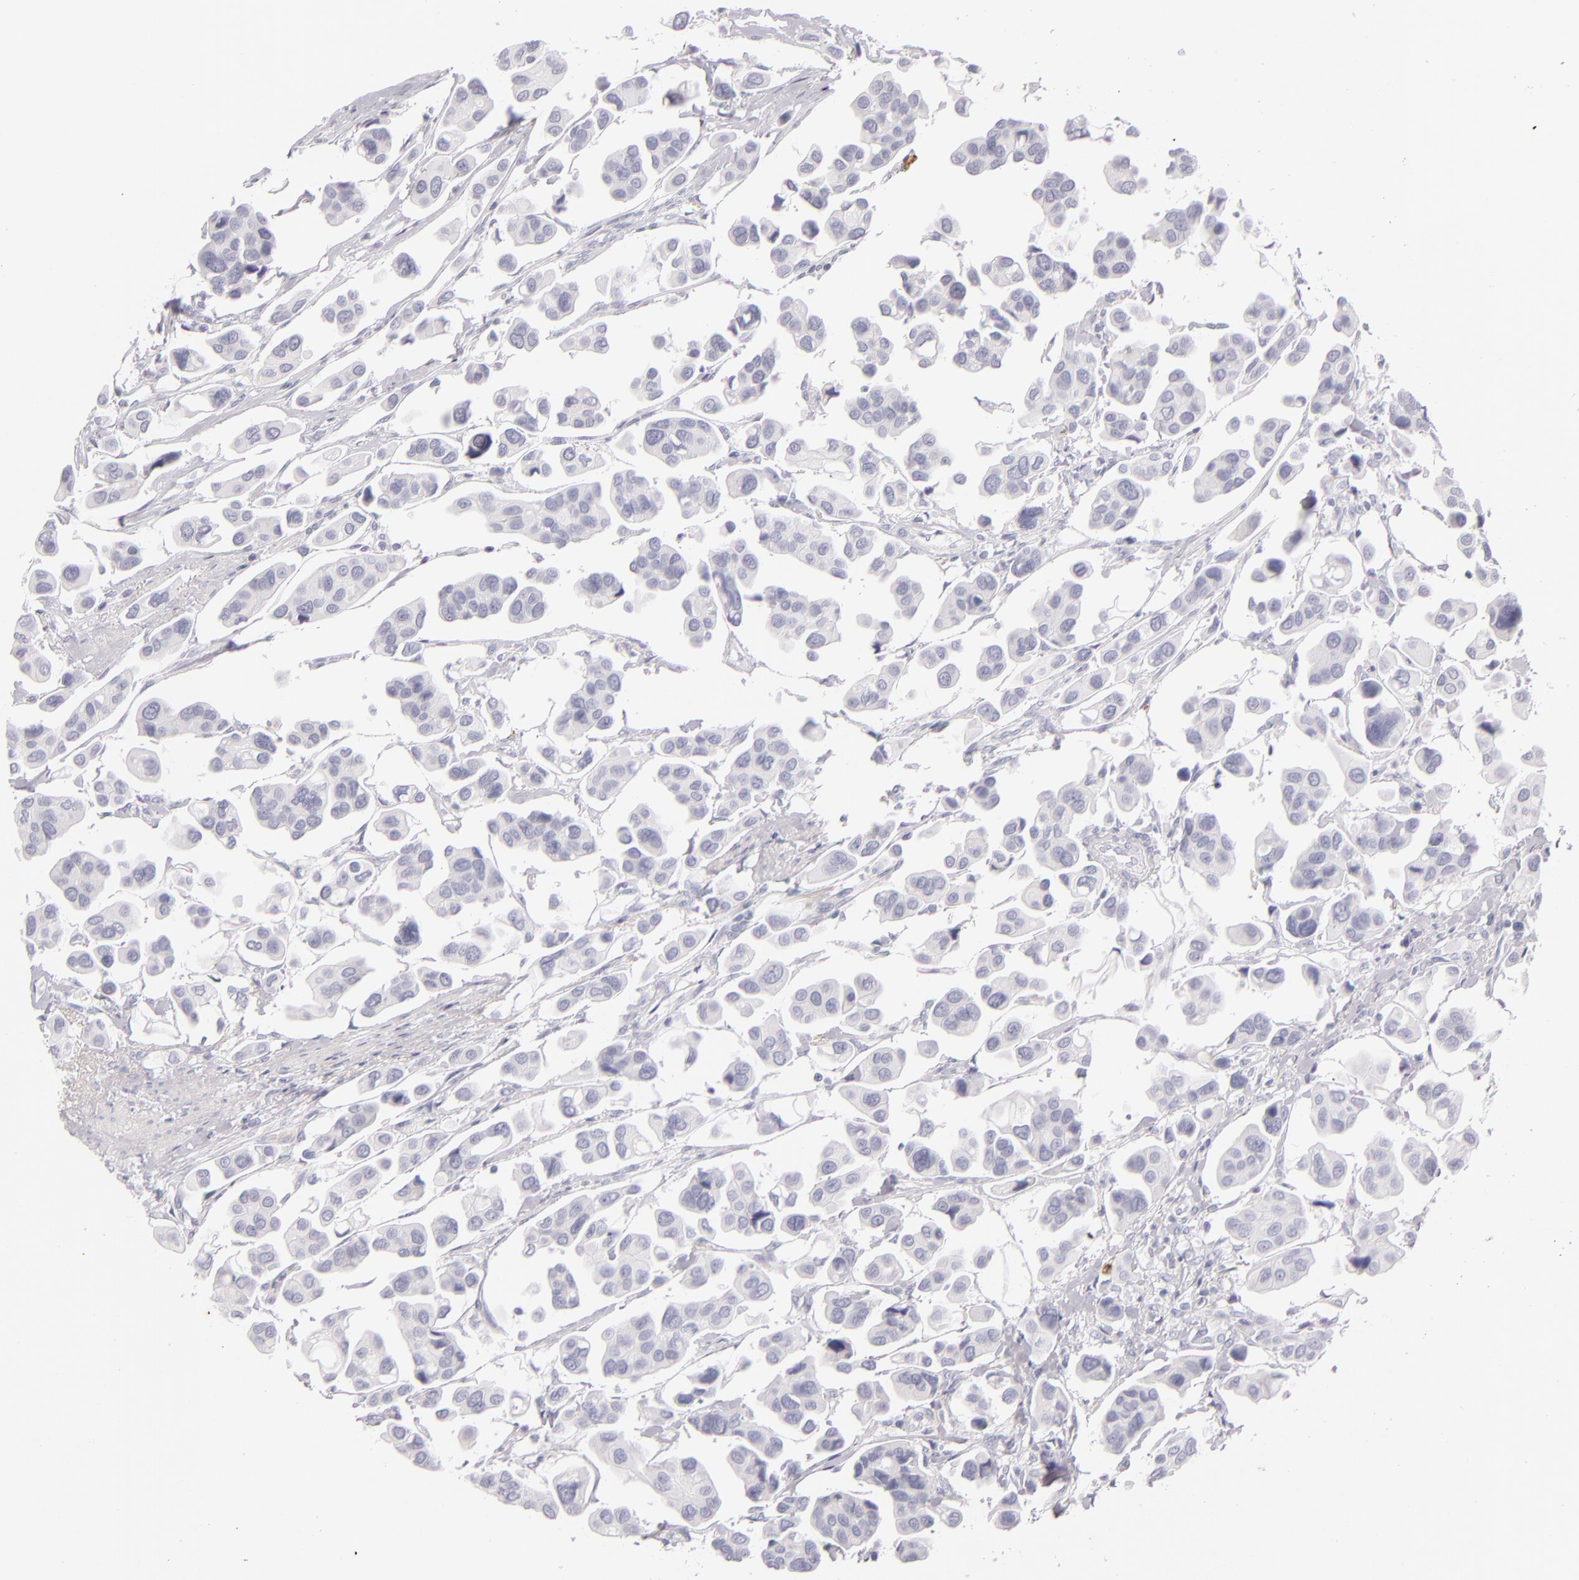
{"staining": {"intensity": "negative", "quantity": "none", "location": "none"}, "tissue": "urothelial cancer", "cell_type": "Tumor cells", "image_type": "cancer", "snomed": [{"axis": "morphology", "description": "Adenocarcinoma, NOS"}, {"axis": "topography", "description": "Urinary bladder"}], "caption": "This is an immunohistochemistry (IHC) image of adenocarcinoma. There is no positivity in tumor cells.", "gene": "CD207", "patient": {"sex": "male", "age": 61}}